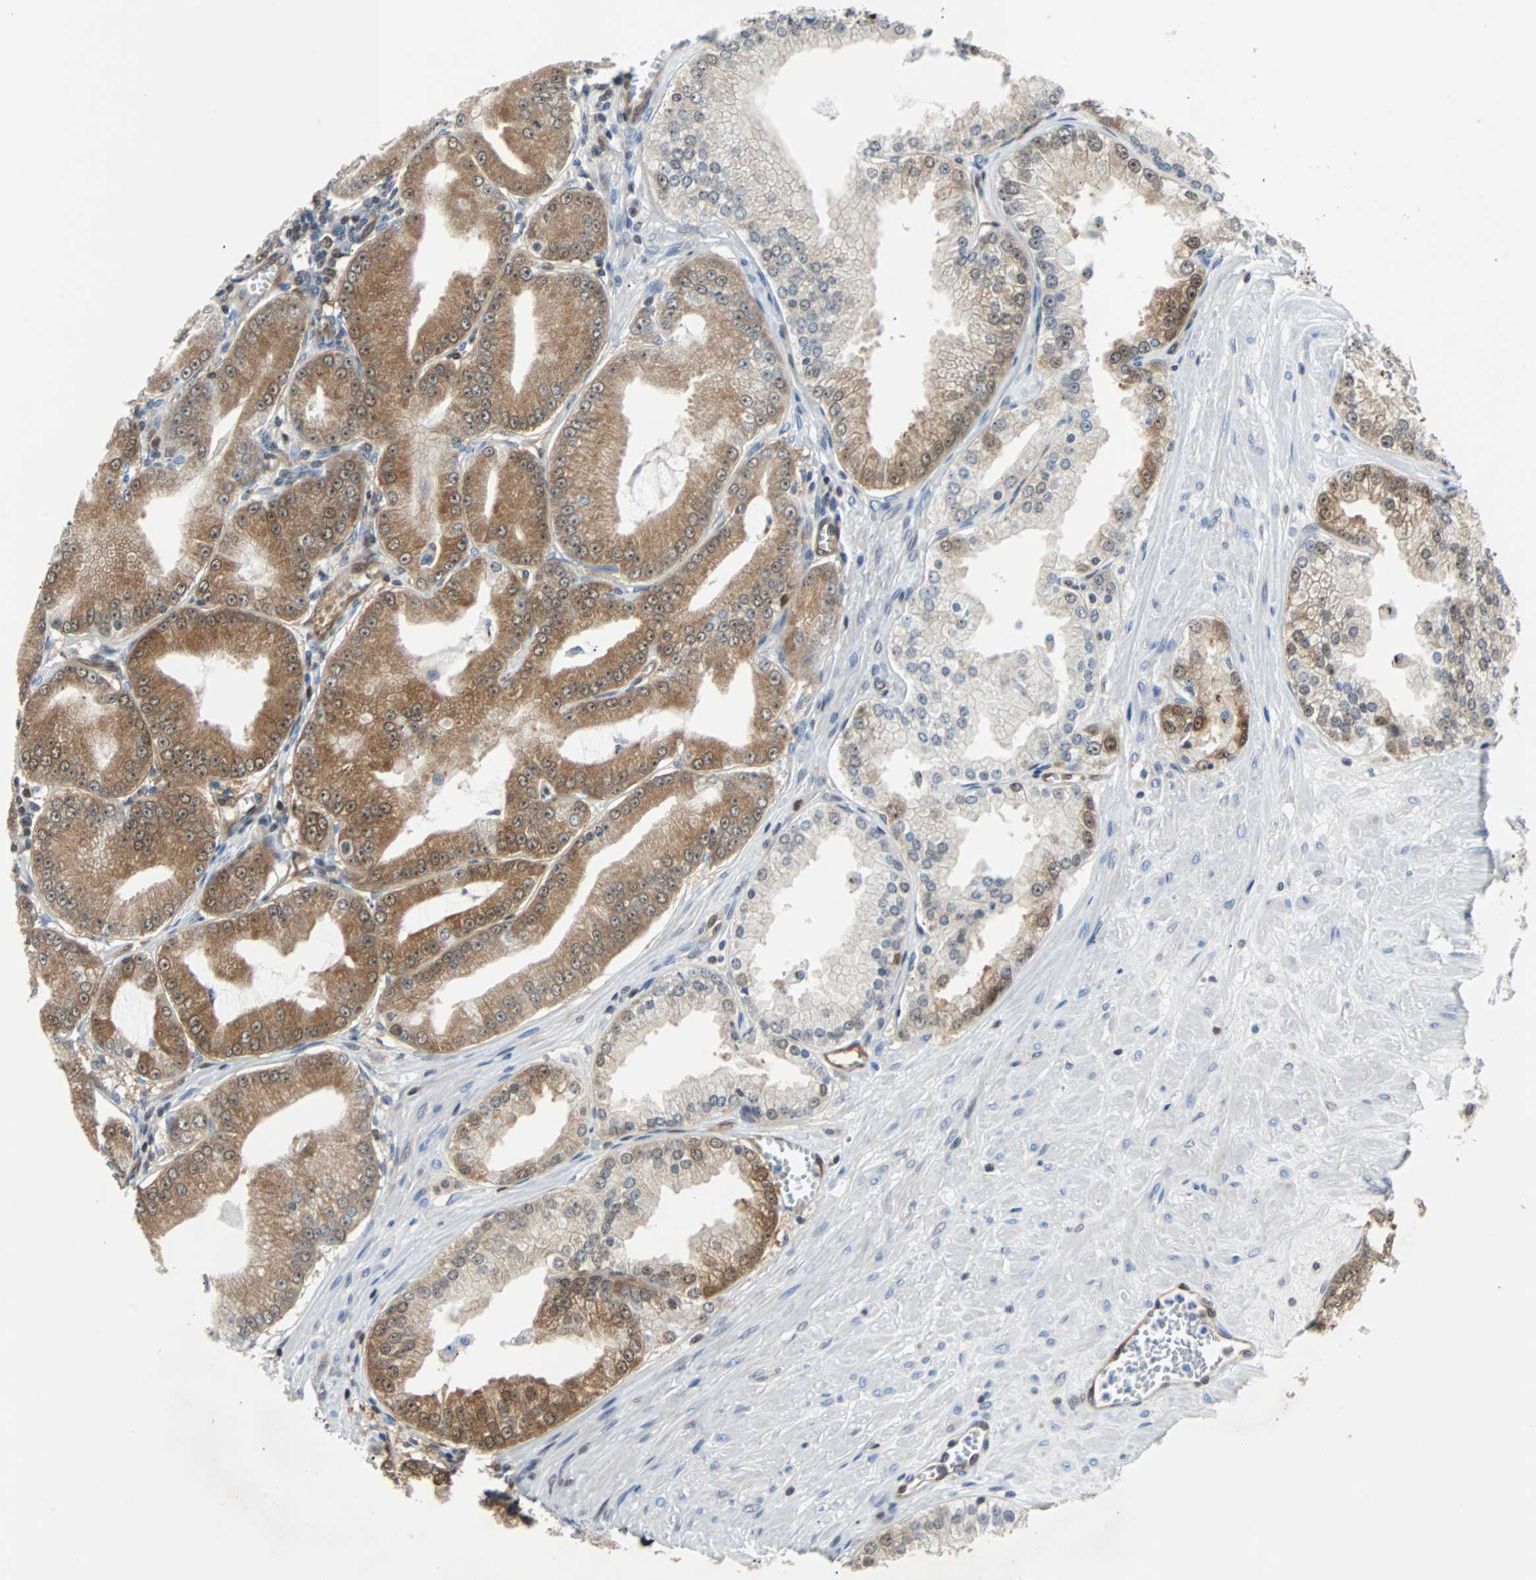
{"staining": {"intensity": "moderate", "quantity": "25%-75%", "location": "cytoplasmic/membranous,nuclear"}, "tissue": "prostate cancer", "cell_type": "Tumor cells", "image_type": "cancer", "snomed": [{"axis": "morphology", "description": "Adenocarcinoma, High grade"}, {"axis": "topography", "description": "Prostate"}], "caption": "Protein staining shows moderate cytoplasmic/membranous and nuclear positivity in approximately 25%-75% of tumor cells in prostate cancer (high-grade adenocarcinoma).", "gene": "MAP2K6", "patient": {"sex": "male", "age": 61}}